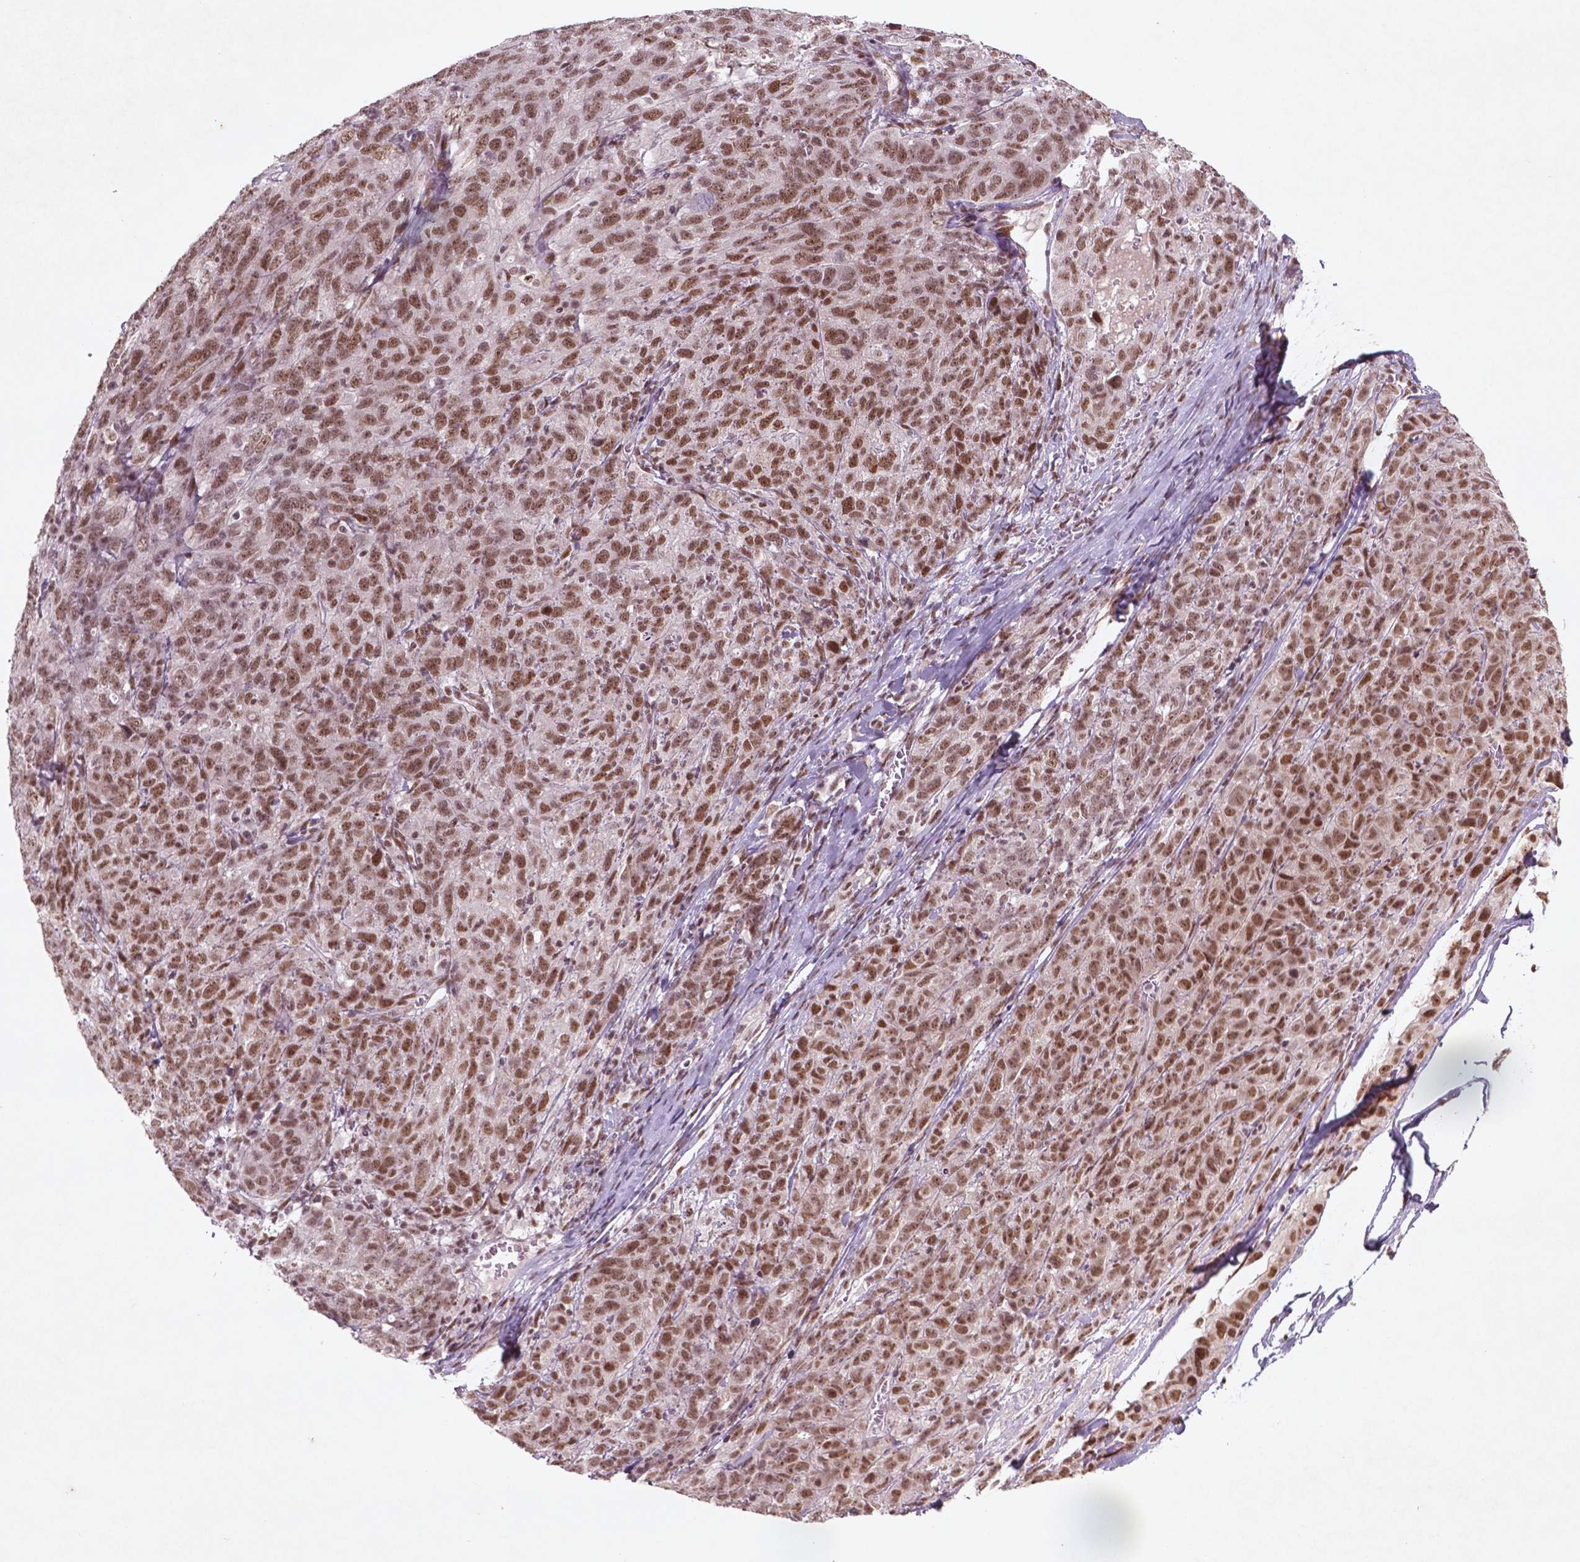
{"staining": {"intensity": "moderate", "quantity": ">75%", "location": "nuclear"}, "tissue": "ovarian cancer", "cell_type": "Tumor cells", "image_type": "cancer", "snomed": [{"axis": "morphology", "description": "Cystadenocarcinoma, serous, NOS"}, {"axis": "topography", "description": "Ovary"}], "caption": "An image of ovarian cancer (serous cystadenocarcinoma) stained for a protein shows moderate nuclear brown staining in tumor cells.", "gene": "HMG20B", "patient": {"sex": "female", "age": 71}}